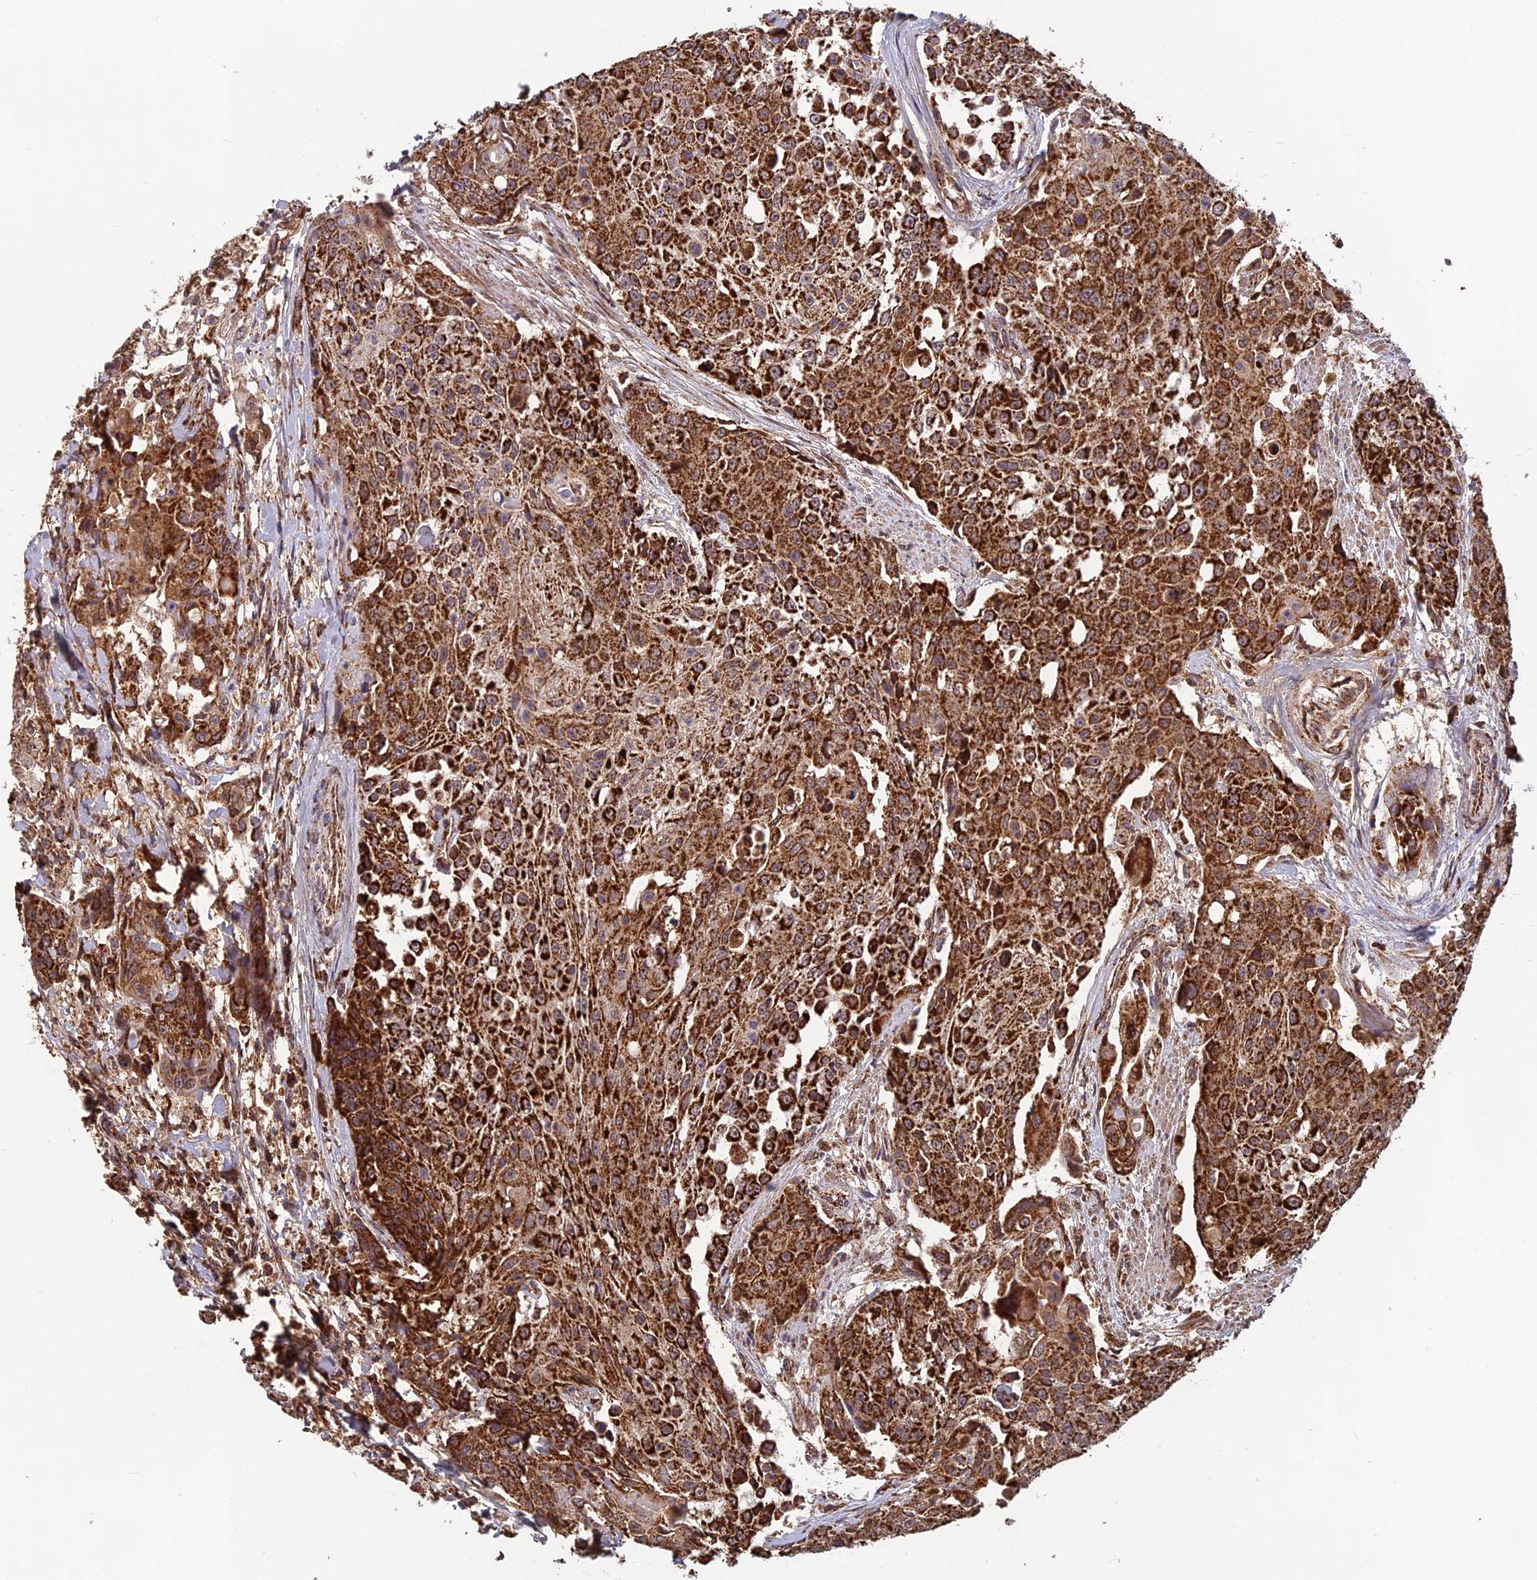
{"staining": {"intensity": "strong", "quantity": ">75%", "location": "cytoplasmic/membranous"}, "tissue": "urothelial cancer", "cell_type": "Tumor cells", "image_type": "cancer", "snomed": [{"axis": "morphology", "description": "Urothelial carcinoma, High grade"}, {"axis": "topography", "description": "Urinary bladder"}], "caption": "DAB (3,3'-diaminobenzidine) immunohistochemical staining of high-grade urothelial carcinoma displays strong cytoplasmic/membranous protein expression in approximately >75% of tumor cells. The staining was performed using DAB (3,3'-diaminobenzidine), with brown indicating positive protein expression. Nuclei are stained blue with hematoxylin.", "gene": "CCDC15", "patient": {"sex": "female", "age": 63}}